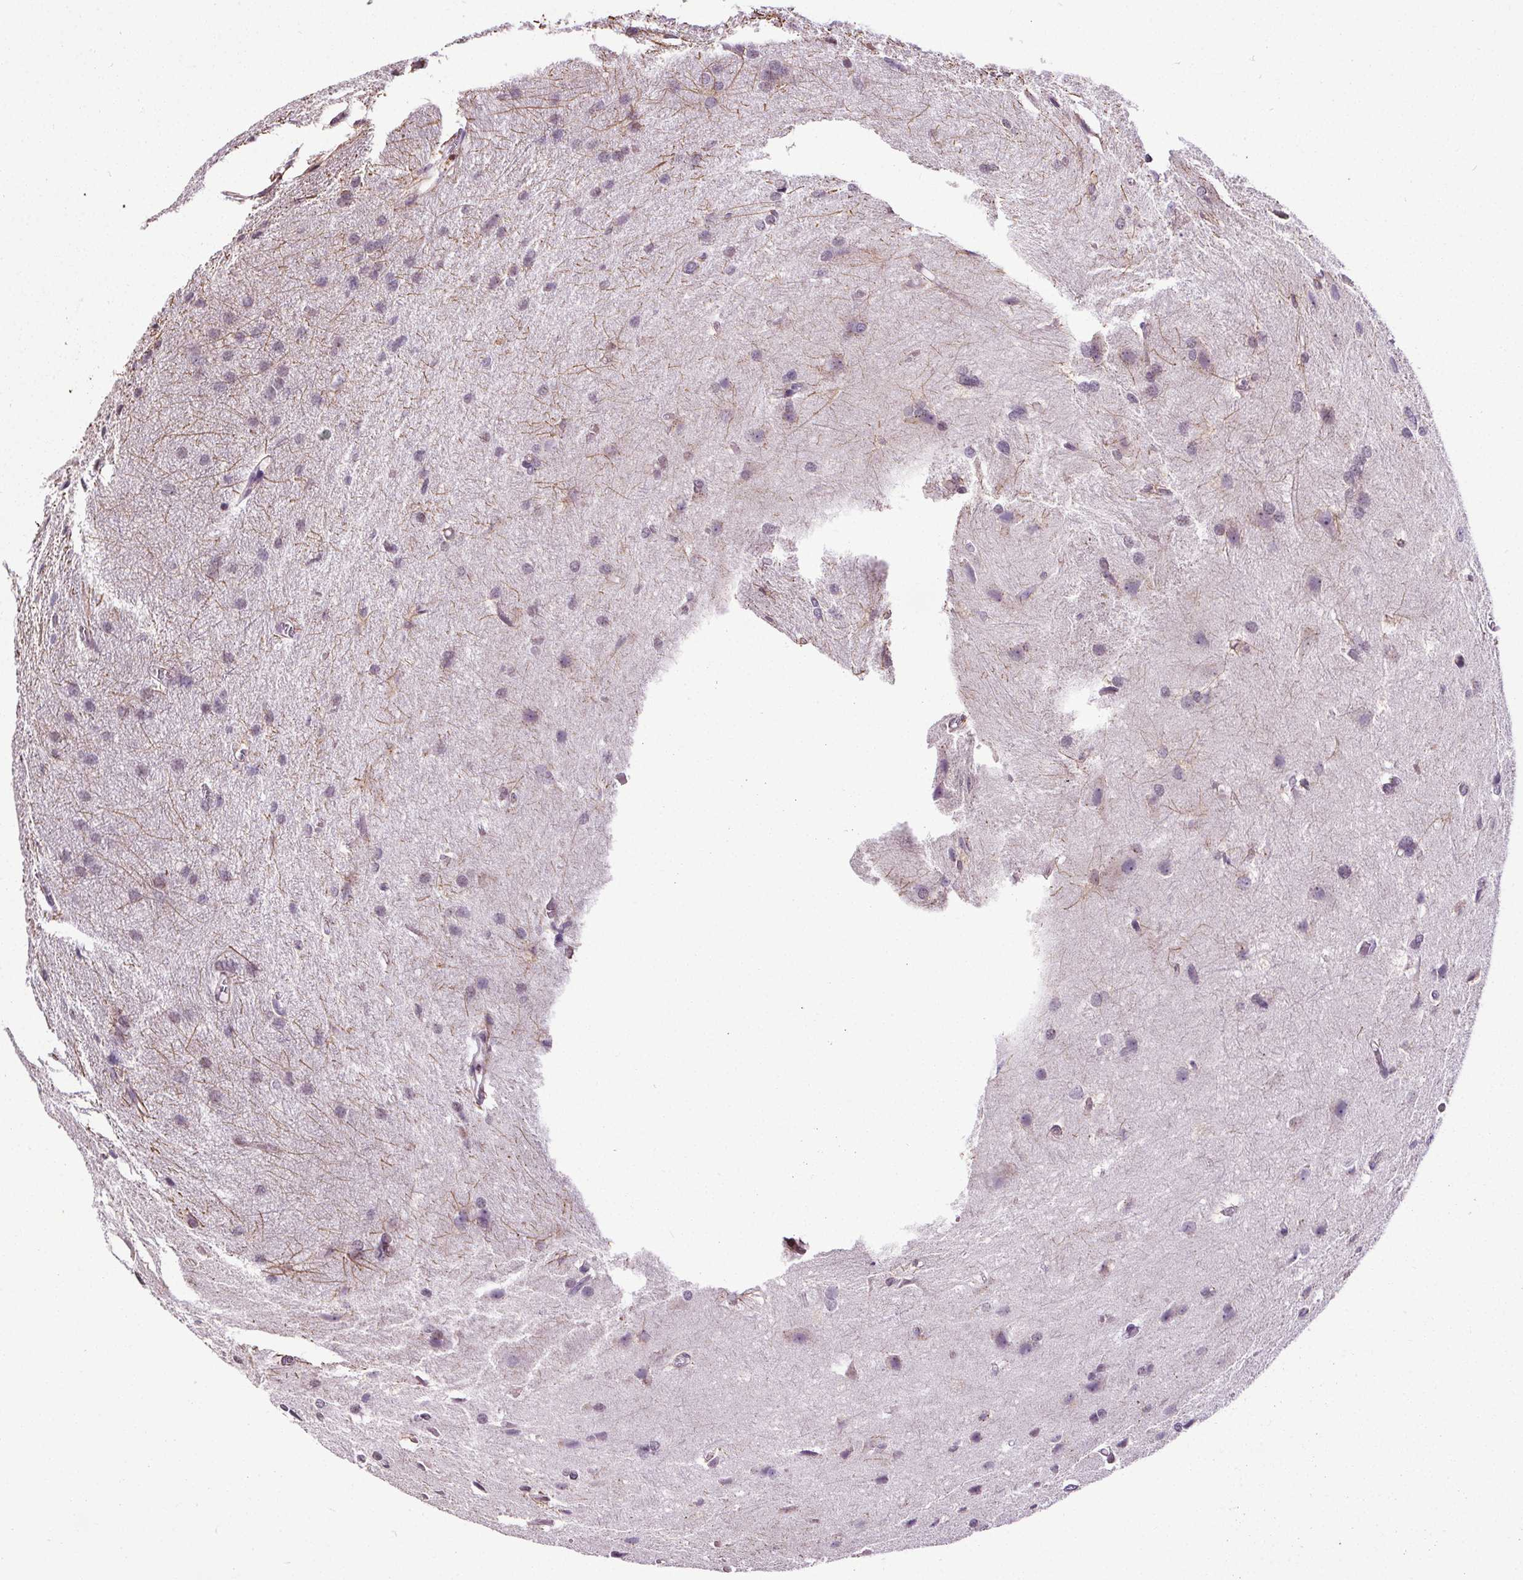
{"staining": {"intensity": "negative", "quantity": "none", "location": "none"}, "tissue": "glioma", "cell_type": "Tumor cells", "image_type": "cancer", "snomed": [{"axis": "morphology", "description": "Glioma, malignant, High grade"}, {"axis": "topography", "description": "Brain"}], "caption": "High magnification brightfield microscopy of glioma stained with DAB (brown) and counterstained with hematoxylin (blue): tumor cells show no significant staining. The staining was performed using DAB to visualize the protein expression in brown, while the nuclei were stained in blue with hematoxylin (Magnification: 20x).", "gene": "TMEM240", "patient": {"sex": "male", "age": 68}}